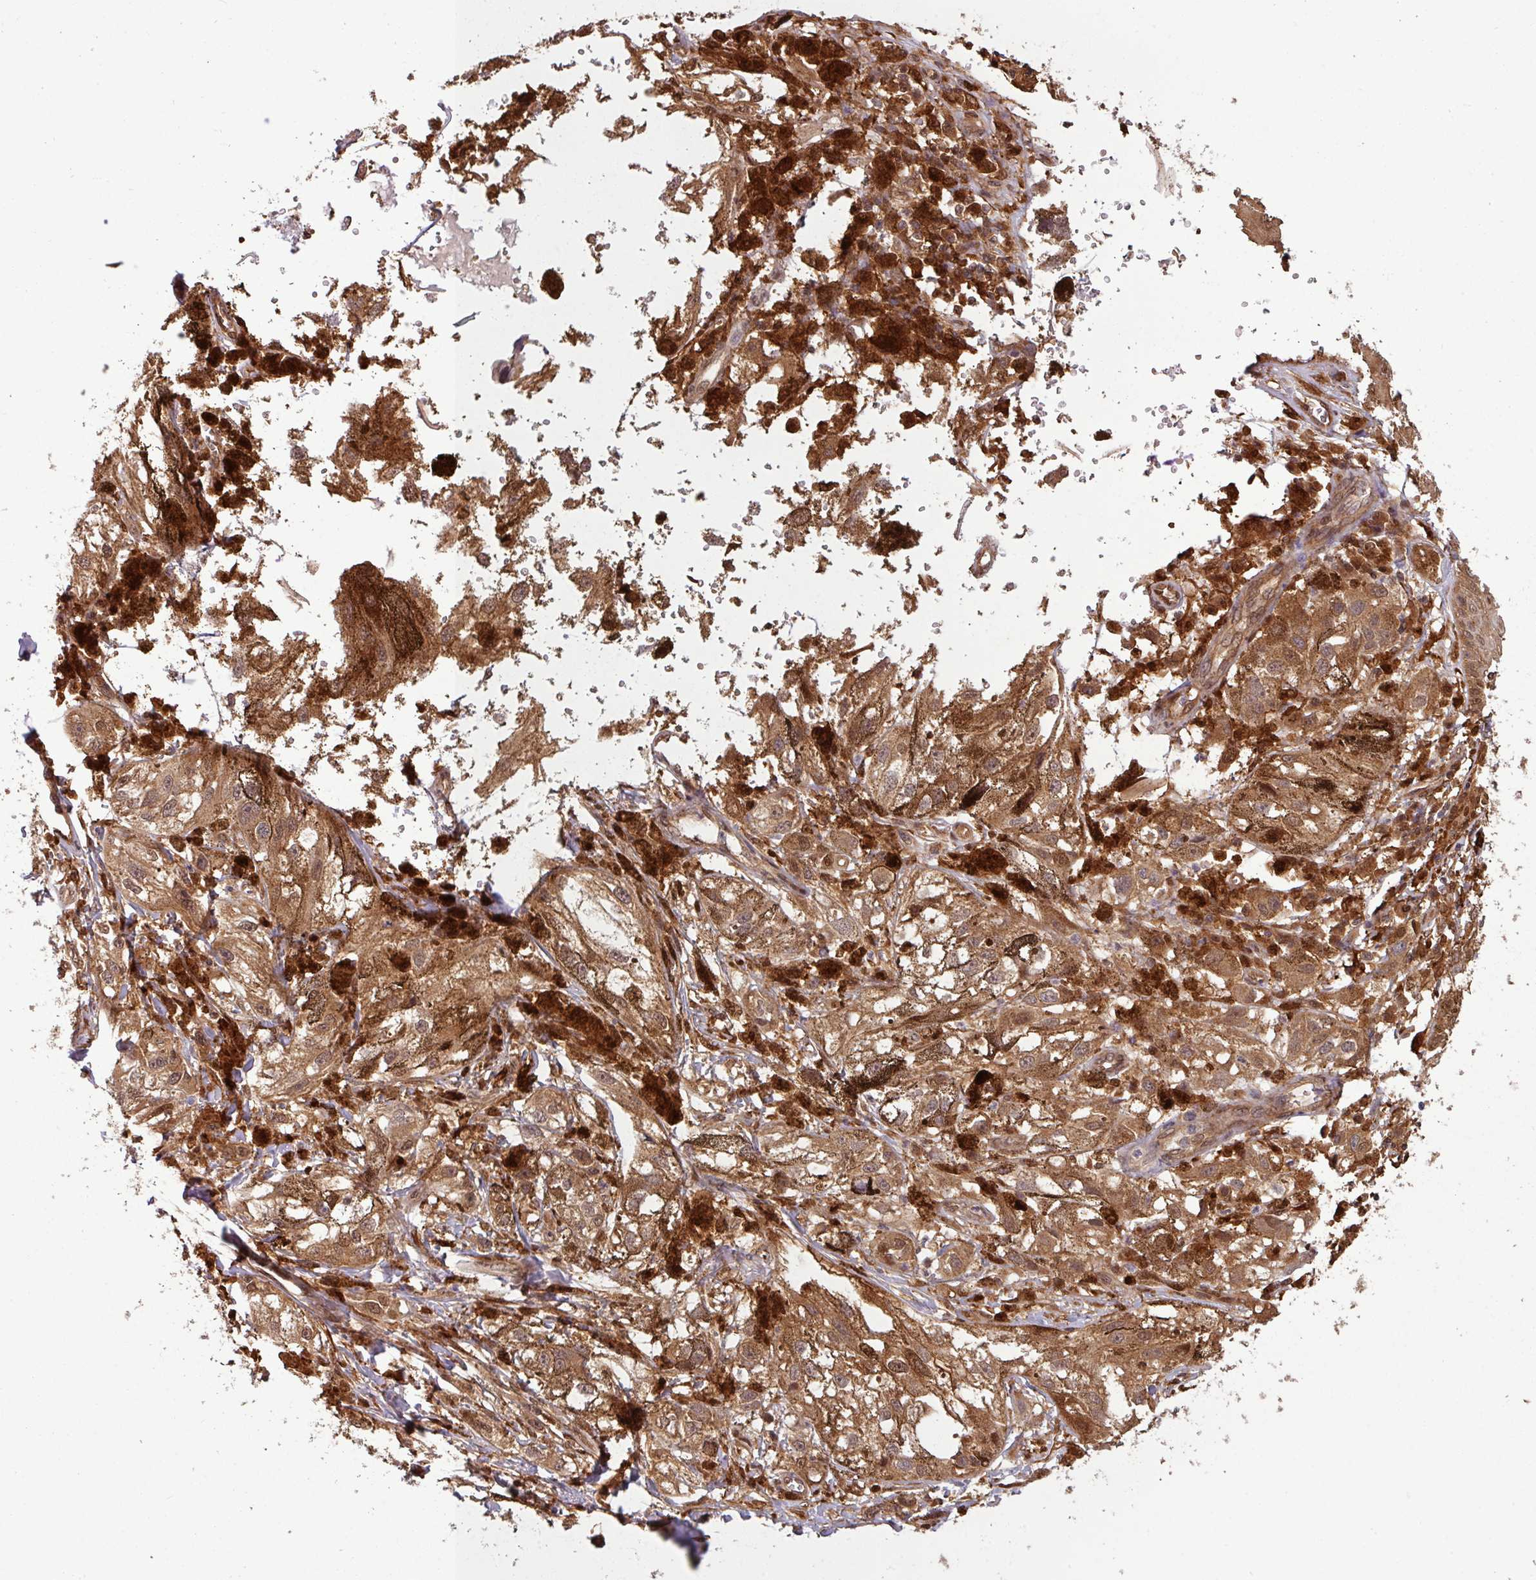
{"staining": {"intensity": "moderate", "quantity": ">75%", "location": "cytoplasmic/membranous,nuclear"}, "tissue": "melanoma", "cell_type": "Tumor cells", "image_type": "cancer", "snomed": [{"axis": "morphology", "description": "Malignant melanoma, NOS"}, {"axis": "topography", "description": "Skin"}], "caption": "Moderate cytoplasmic/membranous and nuclear staining is identified in approximately >75% of tumor cells in melanoma. (DAB (3,3'-diaminobenzidine) IHC, brown staining for protein, blue staining for nuclei).", "gene": "KCTD11", "patient": {"sex": "male", "age": 88}}